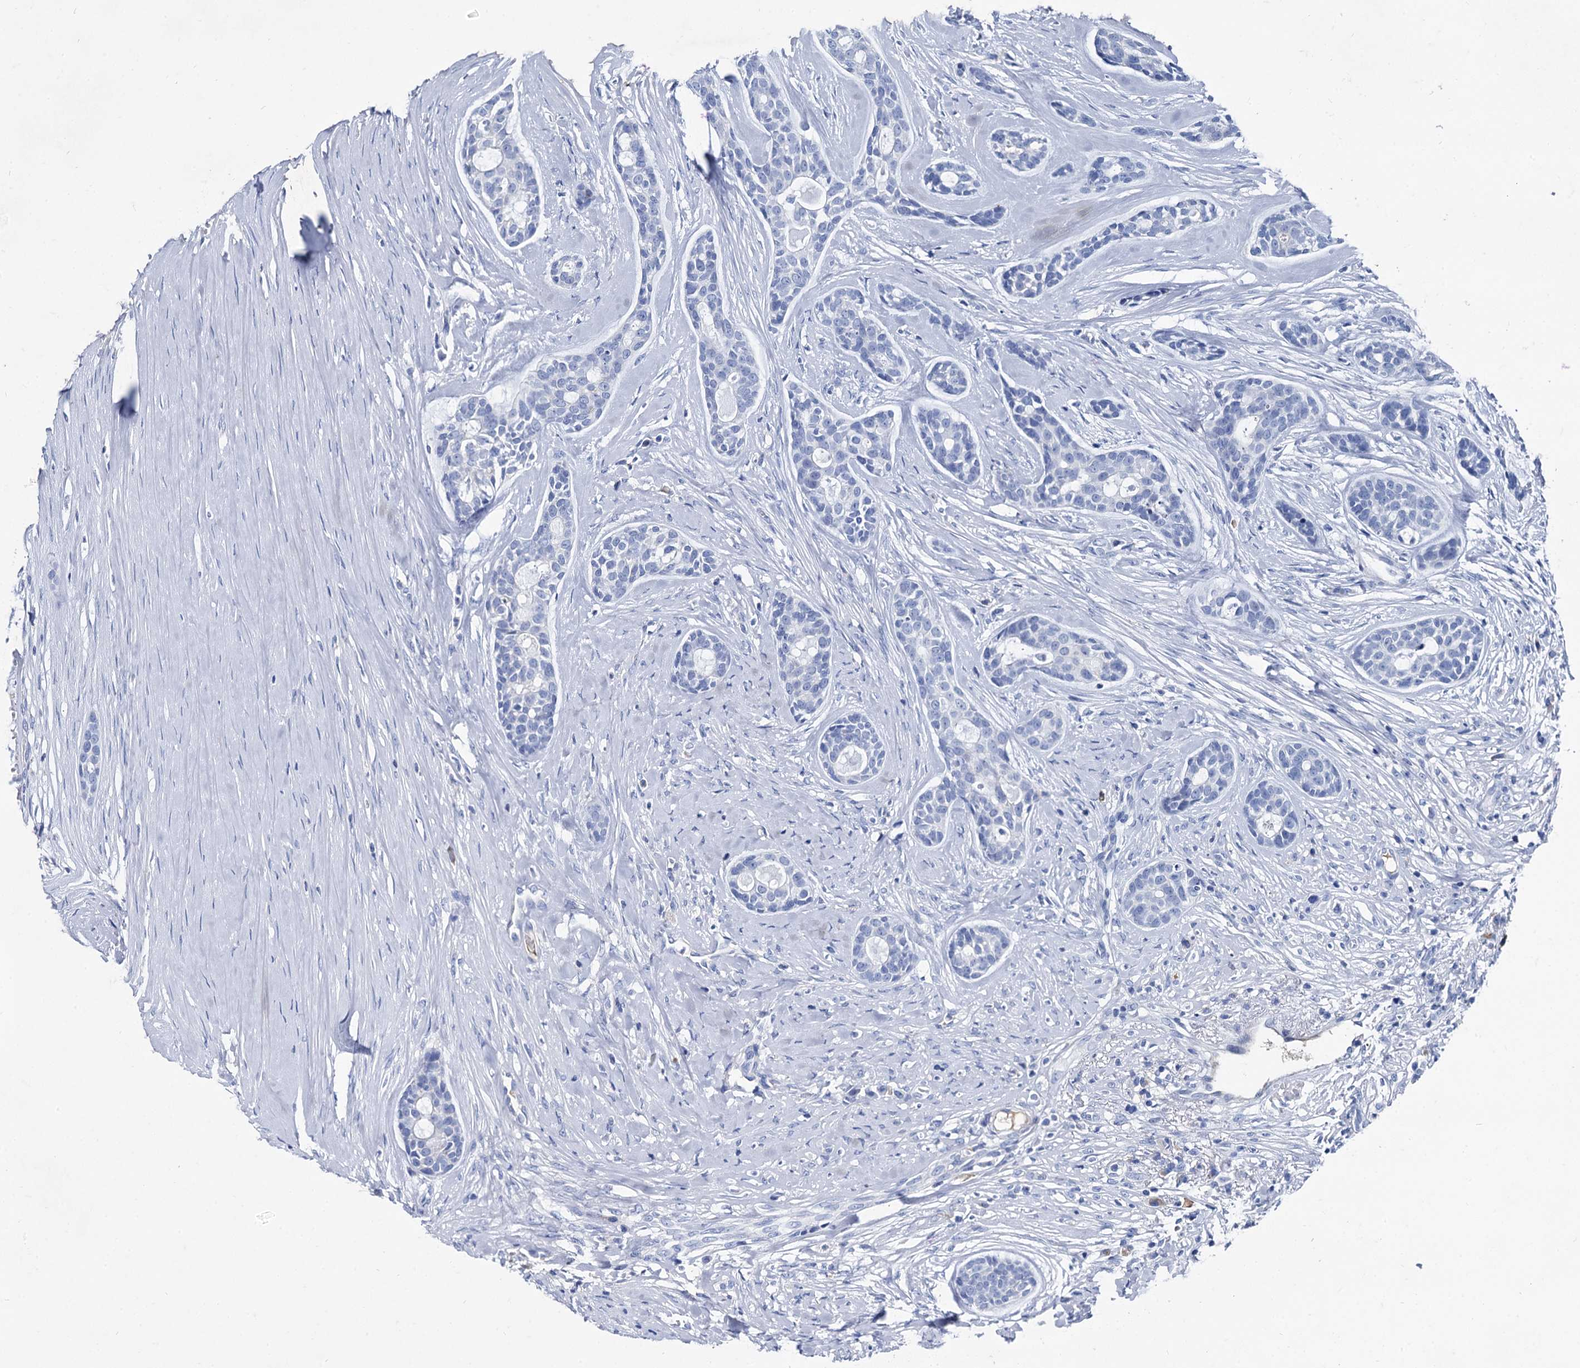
{"staining": {"intensity": "negative", "quantity": "none", "location": "none"}, "tissue": "head and neck cancer", "cell_type": "Tumor cells", "image_type": "cancer", "snomed": [{"axis": "morphology", "description": "Adenocarcinoma, NOS"}, {"axis": "topography", "description": "Subcutis"}, {"axis": "topography", "description": "Head-Neck"}], "caption": "This is a image of IHC staining of head and neck adenocarcinoma, which shows no staining in tumor cells.", "gene": "TMEM72", "patient": {"sex": "female", "age": 73}}